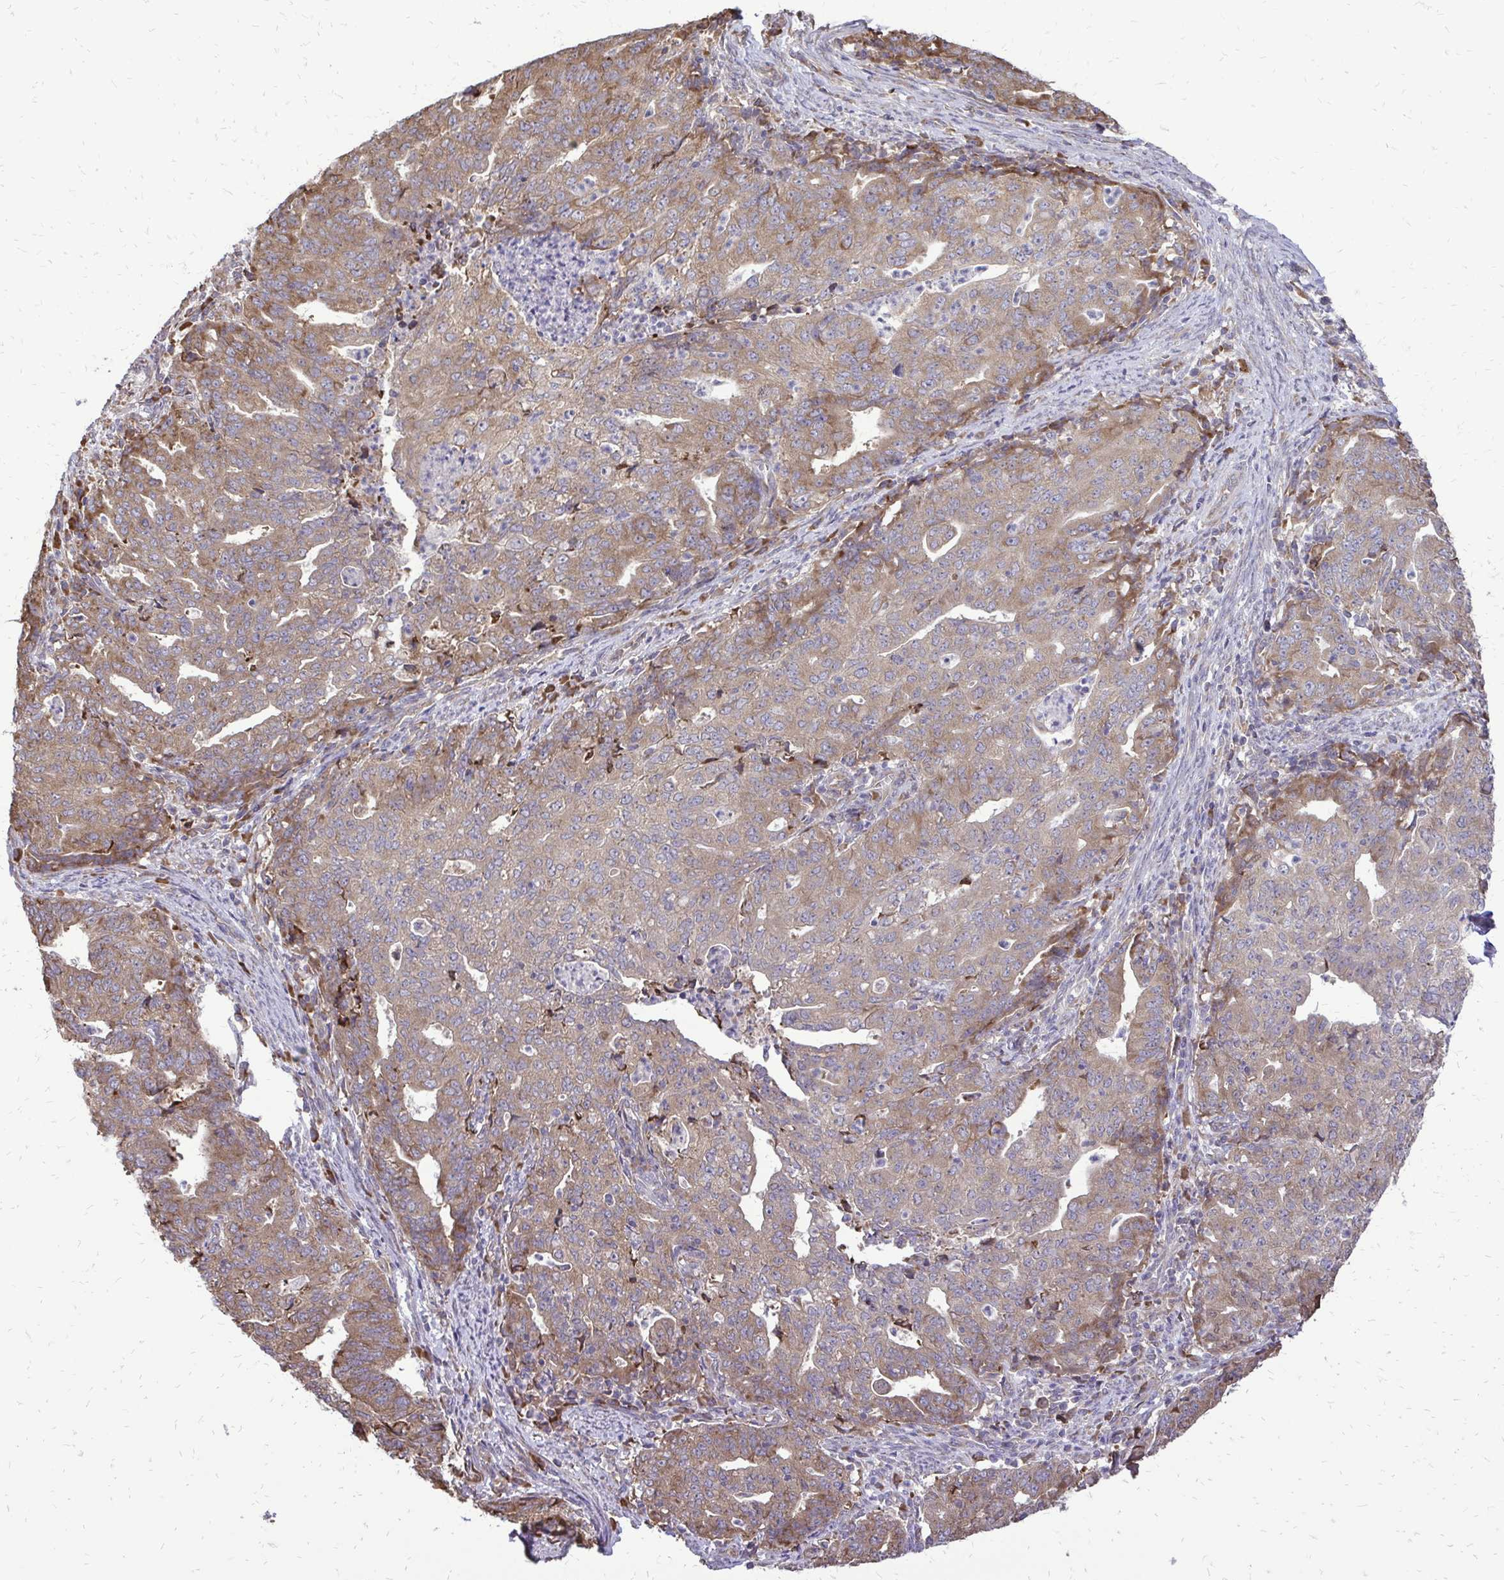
{"staining": {"intensity": "weak", "quantity": ">75%", "location": "cytoplasmic/membranous"}, "tissue": "endometrial cancer", "cell_type": "Tumor cells", "image_type": "cancer", "snomed": [{"axis": "morphology", "description": "Adenocarcinoma, NOS"}, {"axis": "topography", "description": "Endometrium"}], "caption": "Protein expression analysis of human adenocarcinoma (endometrial) reveals weak cytoplasmic/membranous staining in approximately >75% of tumor cells. The staining was performed using DAB, with brown indicating positive protein expression. Nuclei are stained blue with hematoxylin.", "gene": "RPS3", "patient": {"sex": "female", "age": 82}}